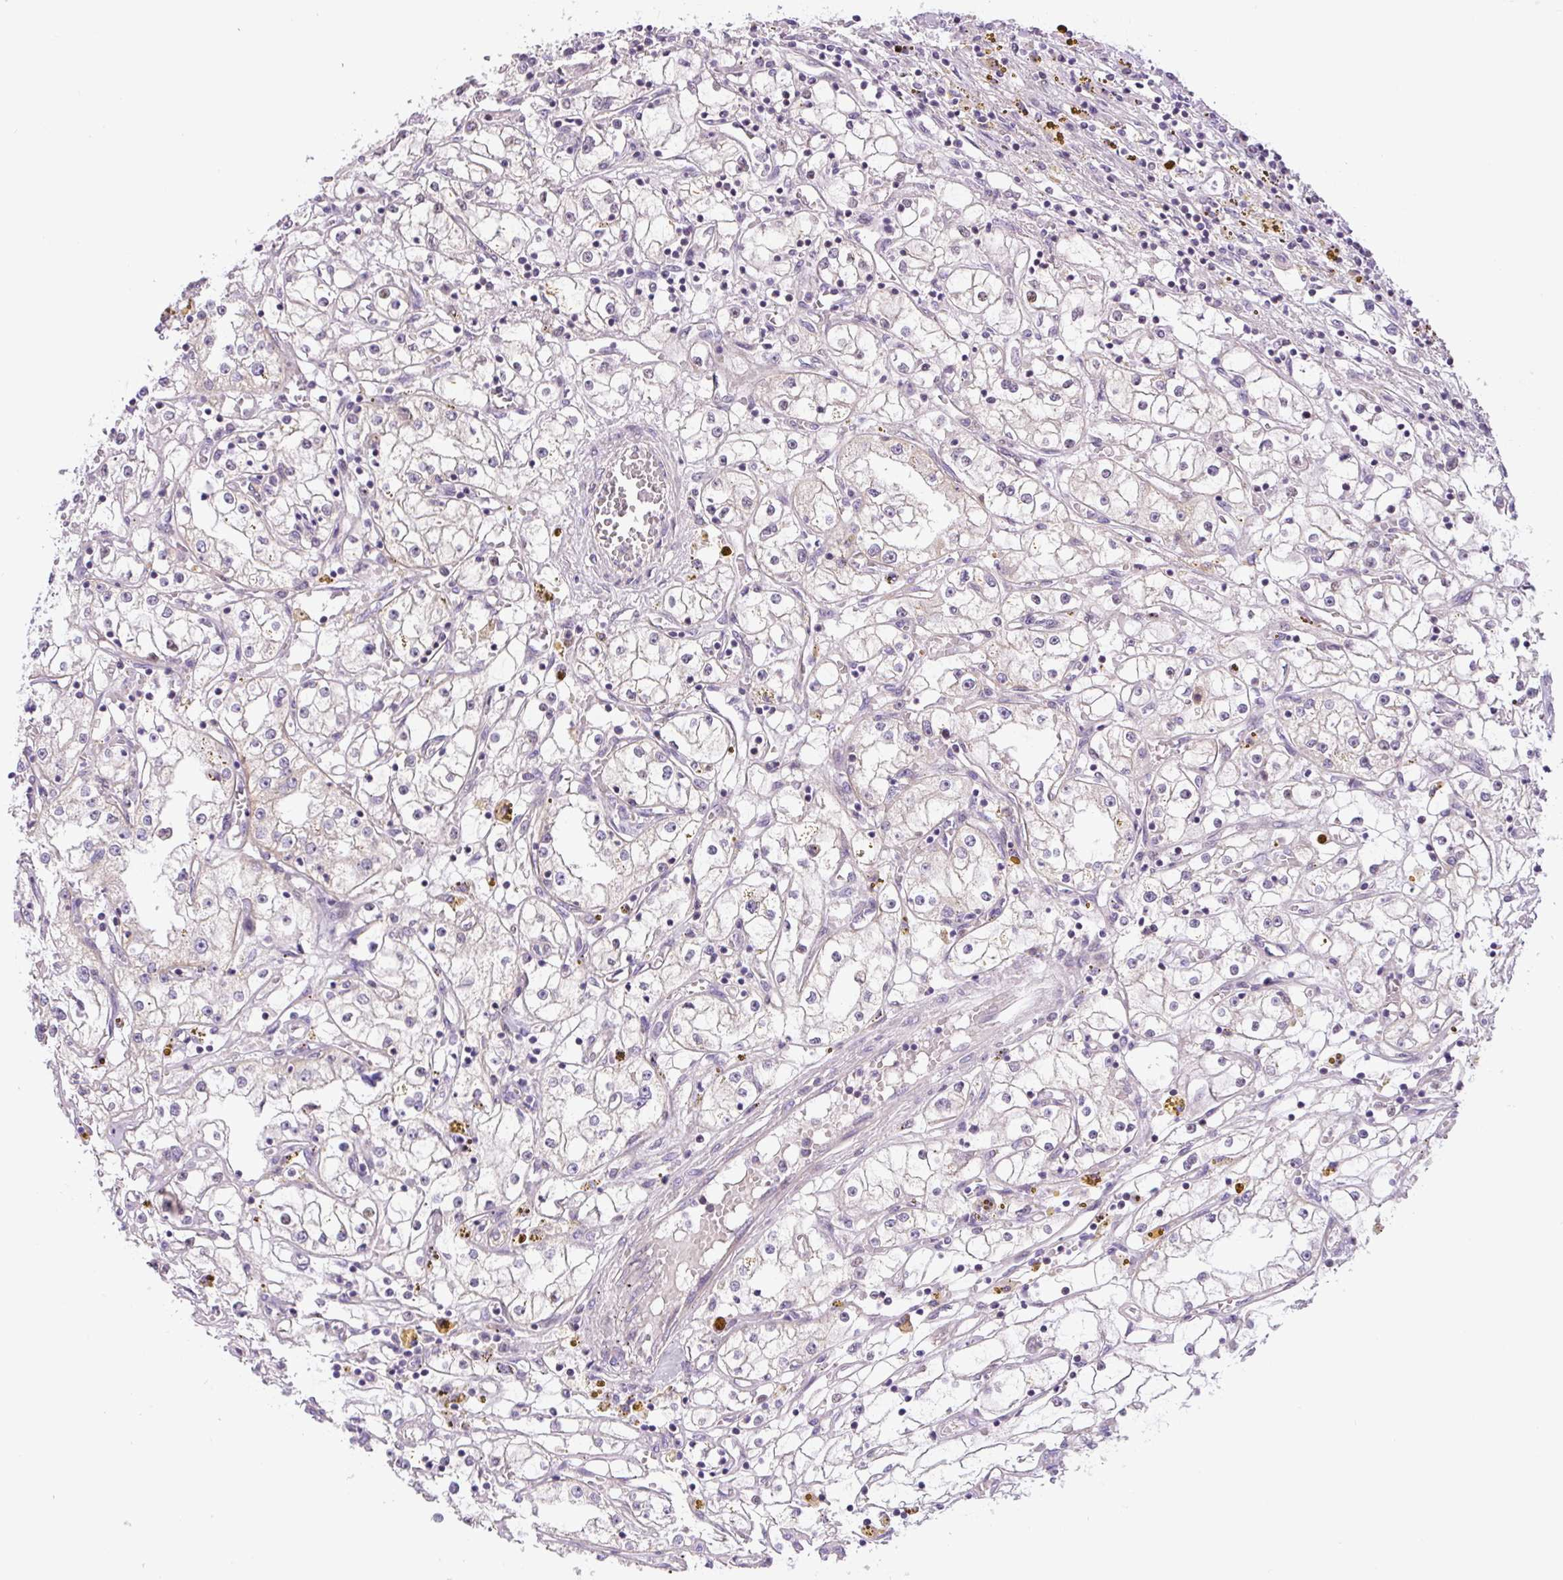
{"staining": {"intensity": "negative", "quantity": "none", "location": "none"}, "tissue": "renal cancer", "cell_type": "Tumor cells", "image_type": "cancer", "snomed": [{"axis": "morphology", "description": "Adenocarcinoma, NOS"}, {"axis": "topography", "description": "Kidney"}], "caption": "Tumor cells are negative for protein expression in human renal adenocarcinoma.", "gene": "ADAMTS19", "patient": {"sex": "male", "age": 56}}